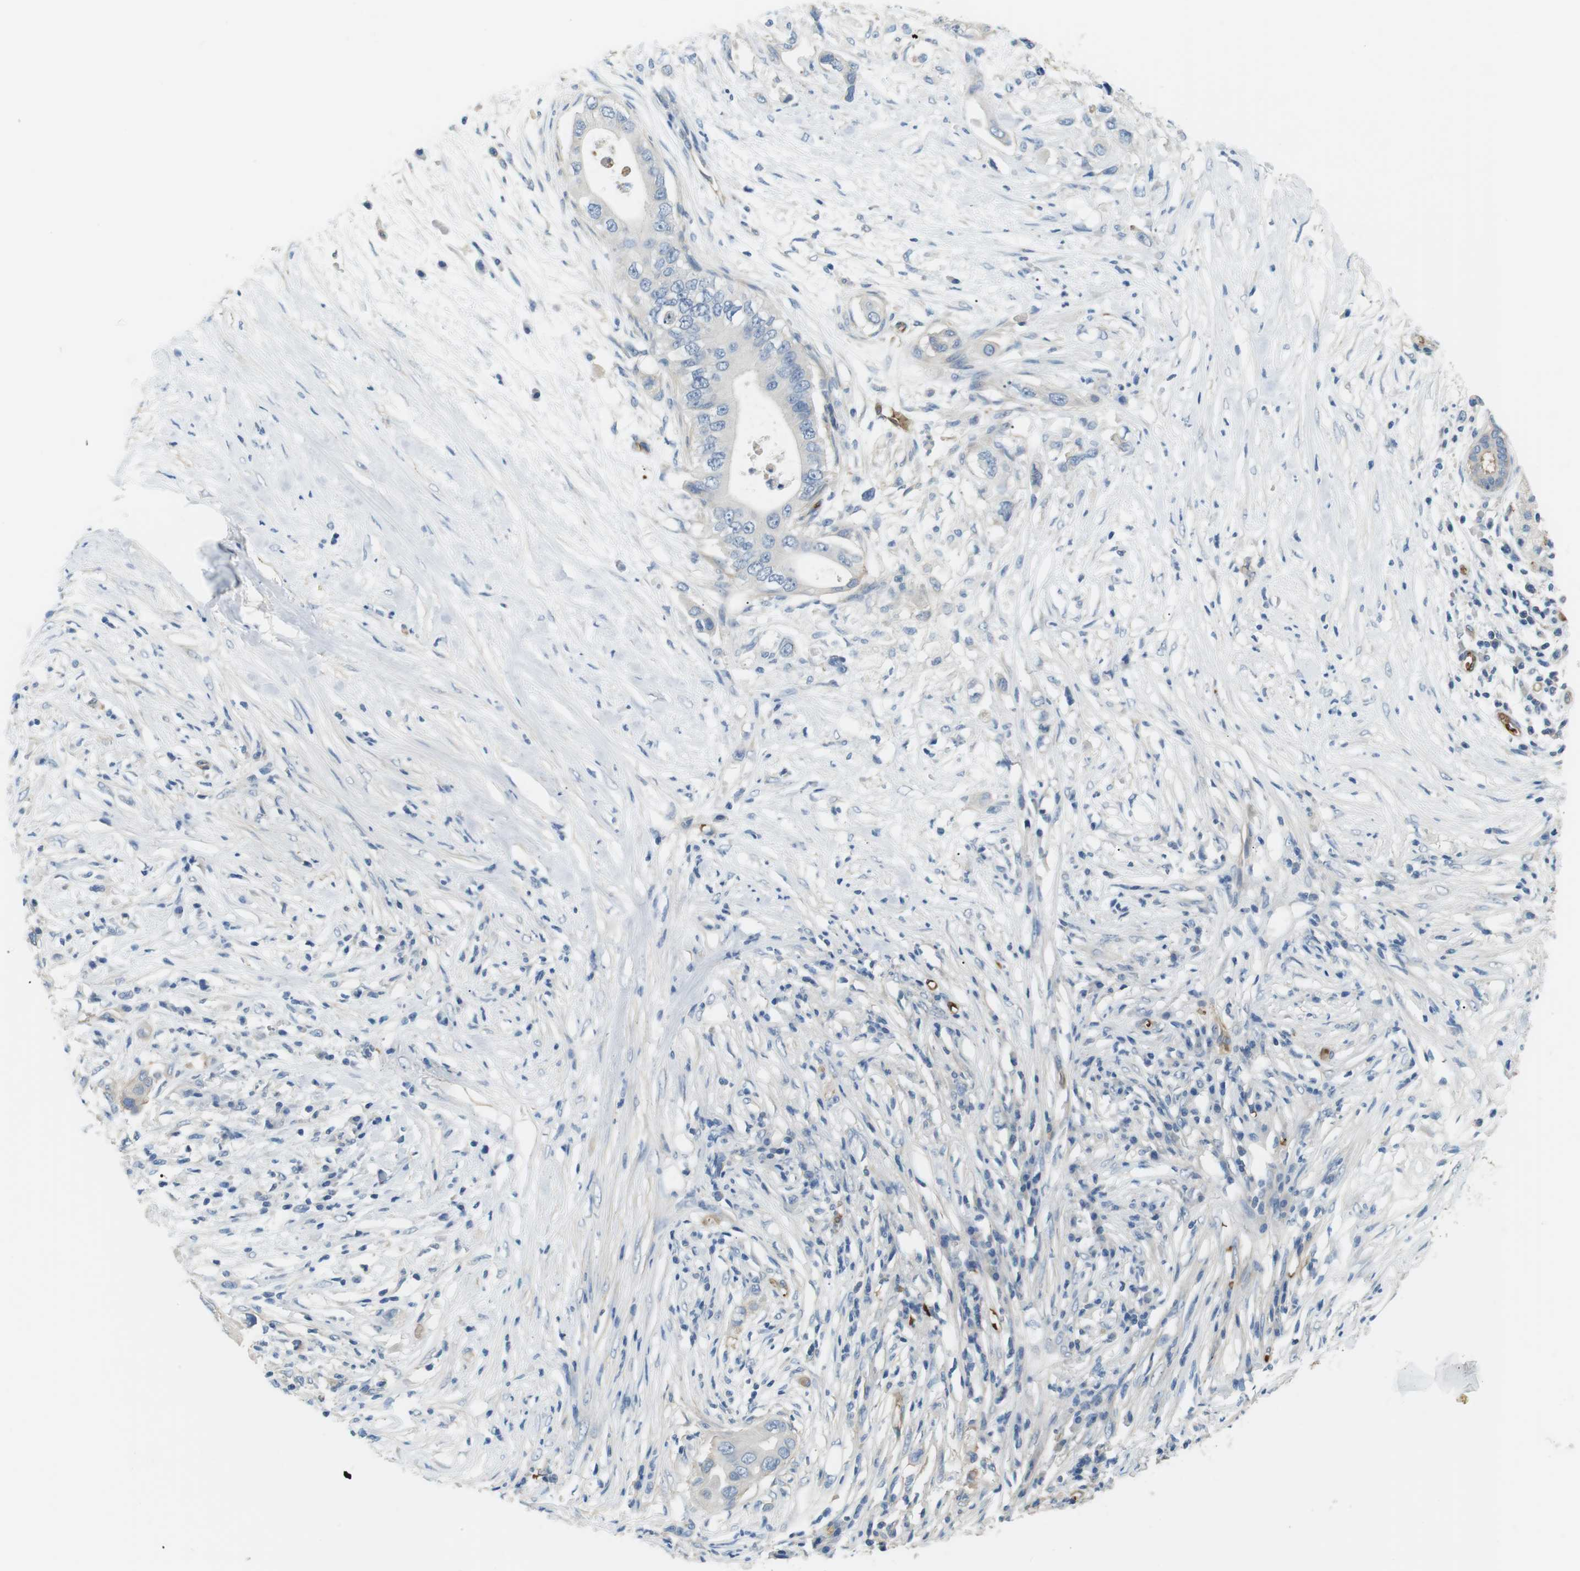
{"staining": {"intensity": "negative", "quantity": "none", "location": "none"}, "tissue": "pancreatic cancer", "cell_type": "Tumor cells", "image_type": "cancer", "snomed": [{"axis": "morphology", "description": "Adenocarcinoma, NOS"}, {"axis": "topography", "description": "Pancreas"}], "caption": "Immunohistochemical staining of adenocarcinoma (pancreatic) exhibits no significant positivity in tumor cells.", "gene": "ADCY10", "patient": {"sex": "male", "age": 77}}